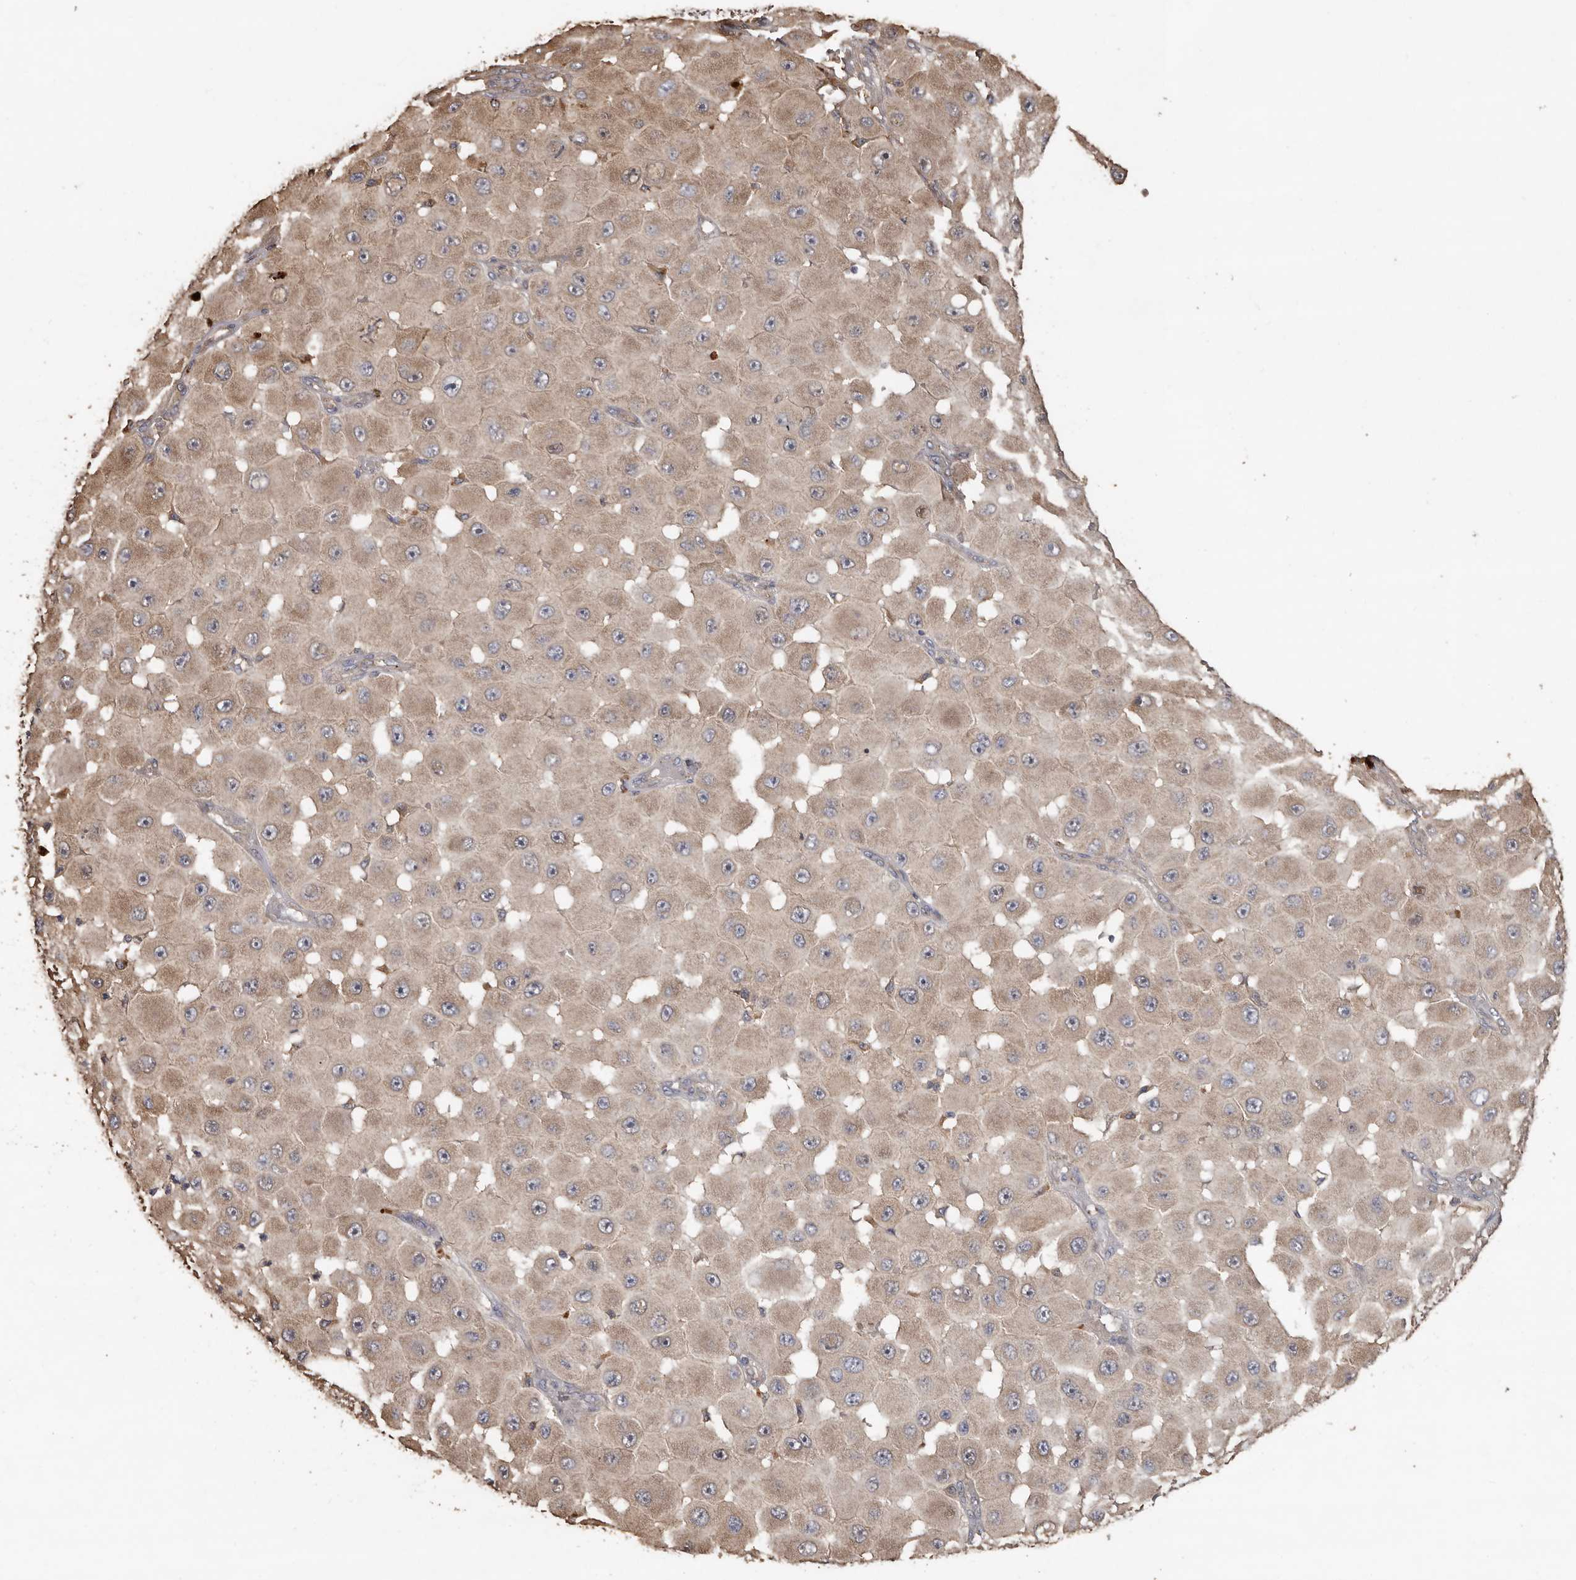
{"staining": {"intensity": "moderate", "quantity": "<25%", "location": "cytoplasmic/membranous"}, "tissue": "melanoma", "cell_type": "Tumor cells", "image_type": "cancer", "snomed": [{"axis": "morphology", "description": "Malignant melanoma, NOS"}, {"axis": "topography", "description": "Skin"}], "caption": "This is a photomicrograph of IHC staining of melanoma, which shows moderate staining in the cytoplasmic/membranous of tumor cells.", "gene": "FLCN", "patient": {"sex": "female", "age": 81}}